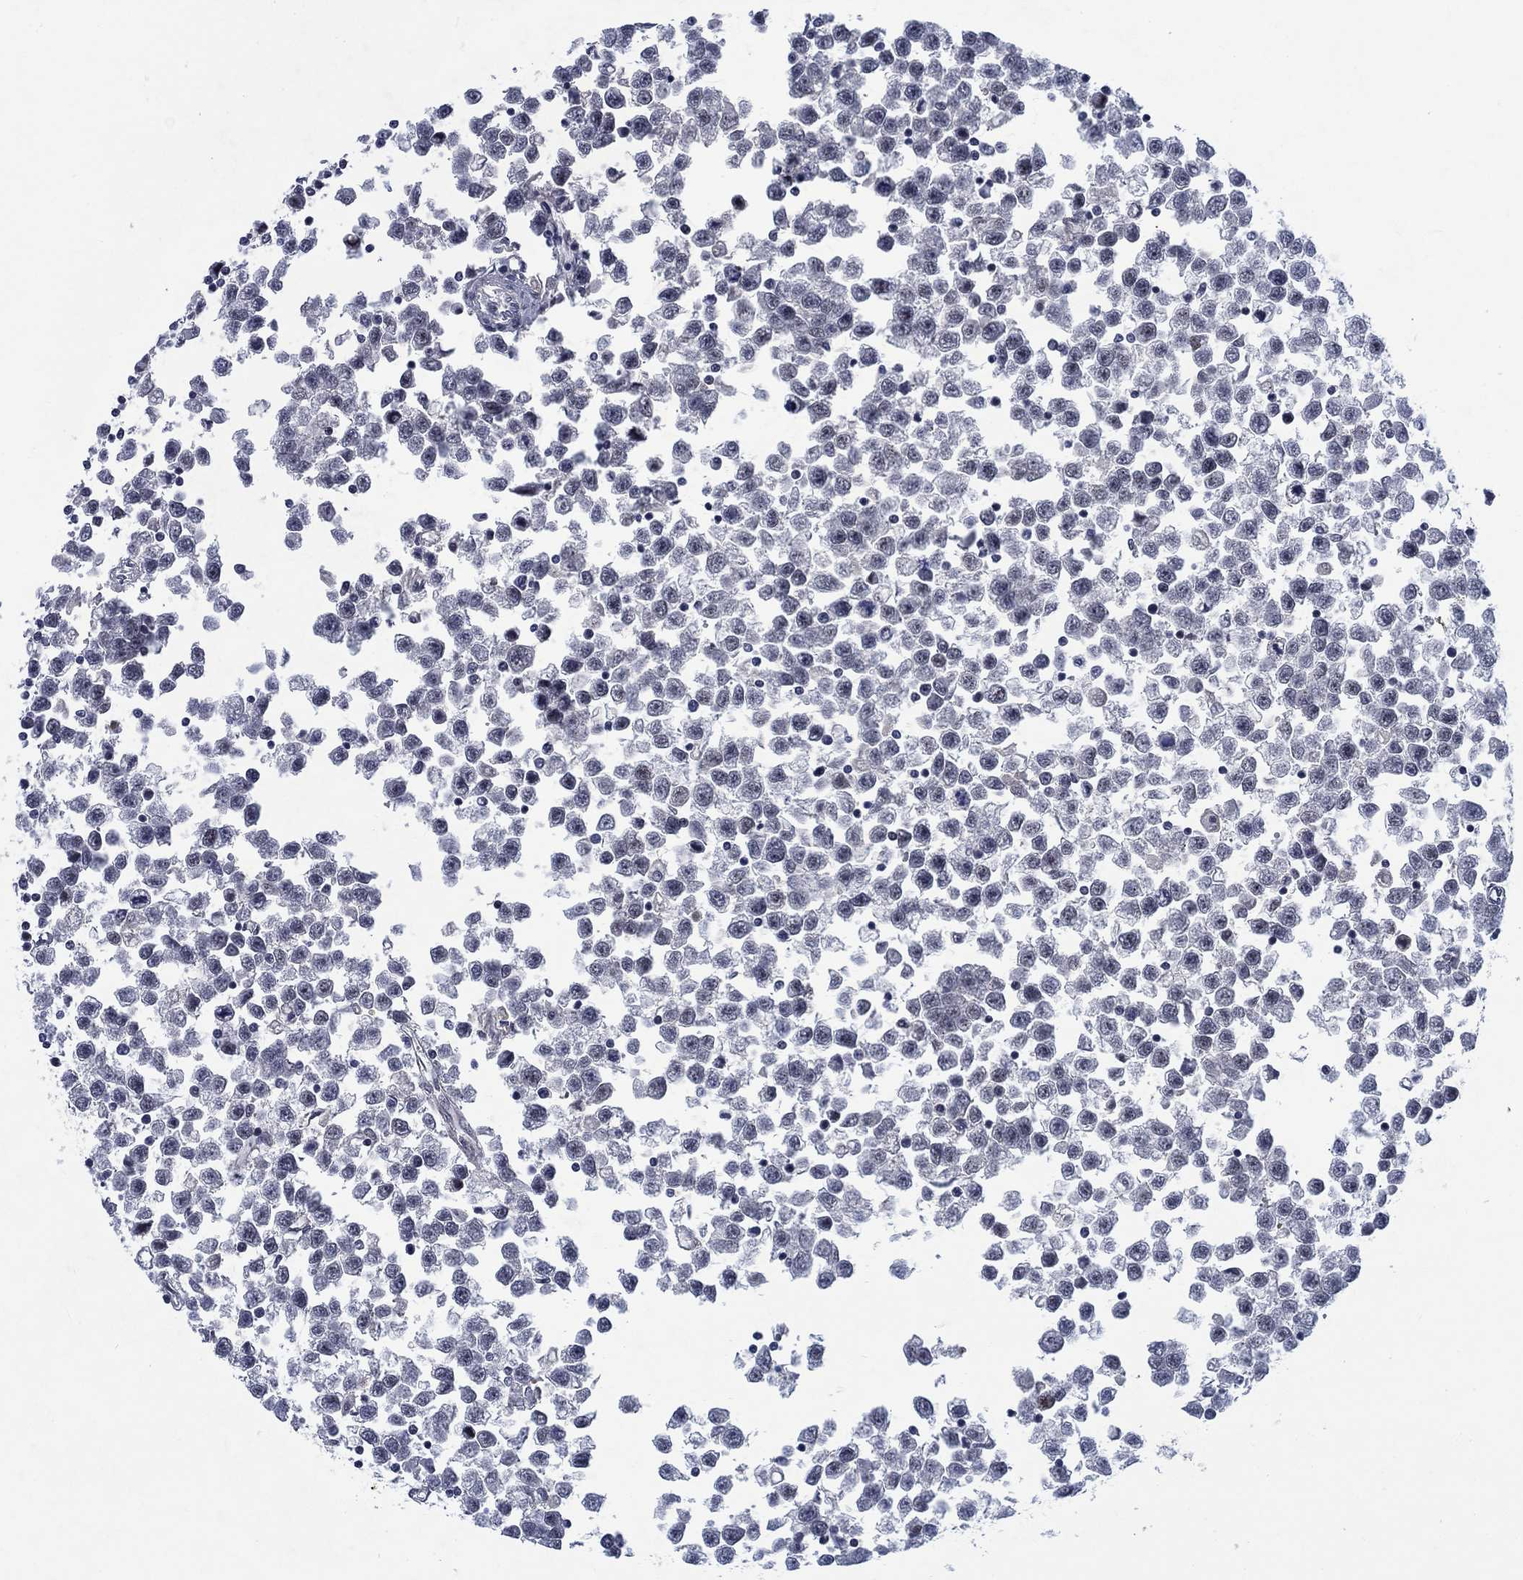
{"staining": {"intensity": "negative", "quantity": "none", "location": "none"}, "tissue": "testis cancer", "cell_type": "Tumor cells", "image_type": "cancer", "snomed": [{"axis": "morphology", "description": "Seminoma, NOS"}, {"axis": "topography", "description": "Testis"}], "caption": "IHC of seminoma (testis) displays no positivity in tumor cells.", "gene": "NEU3", "patient": {"sex": "male", "age": 34}}